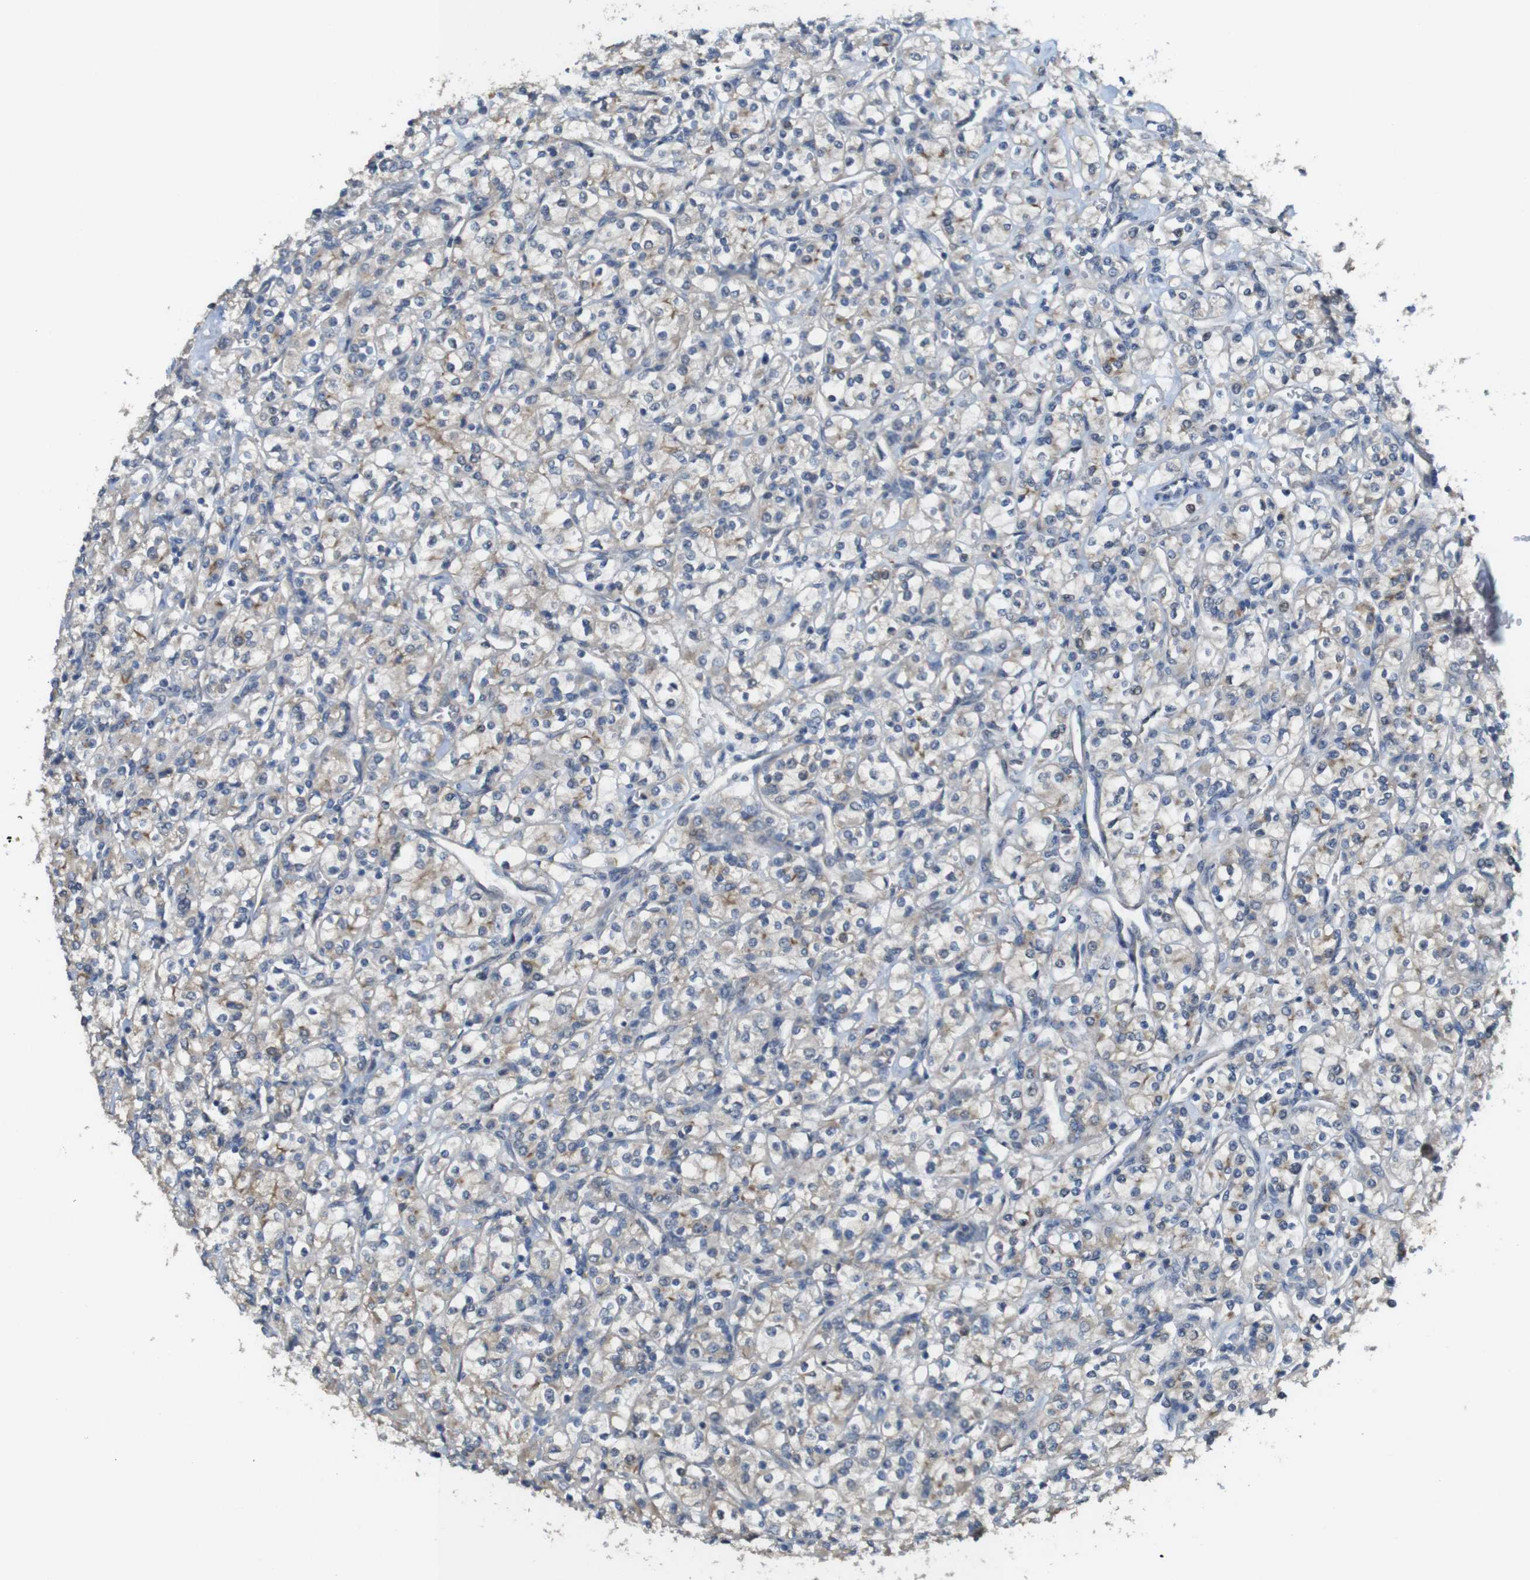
{"staining": {"intensity": "weak", "quantity": "25%-75%", "location": "cytoplasmic/membranous"}, "tissue": "renal cancer", "cell_type": "Tumor cells", "image_type": "cancer", "snomed": [{"axis": "morphology", "description": "Adenocarcinoma, NOS"}, {"axis": "topography", "description": "Kidney"}], "caption": "Immunohistochemistry (IHC) of renal adenocarcinoma displays low levels of weak cytoplasmic/membranous positivity in about 25%-75% of tumor cells. (brown staining indicates protein expression, while blue staining denotes nuclei).", "gene": "CDC34", "patient": {"sex": "male", "age": 77}}